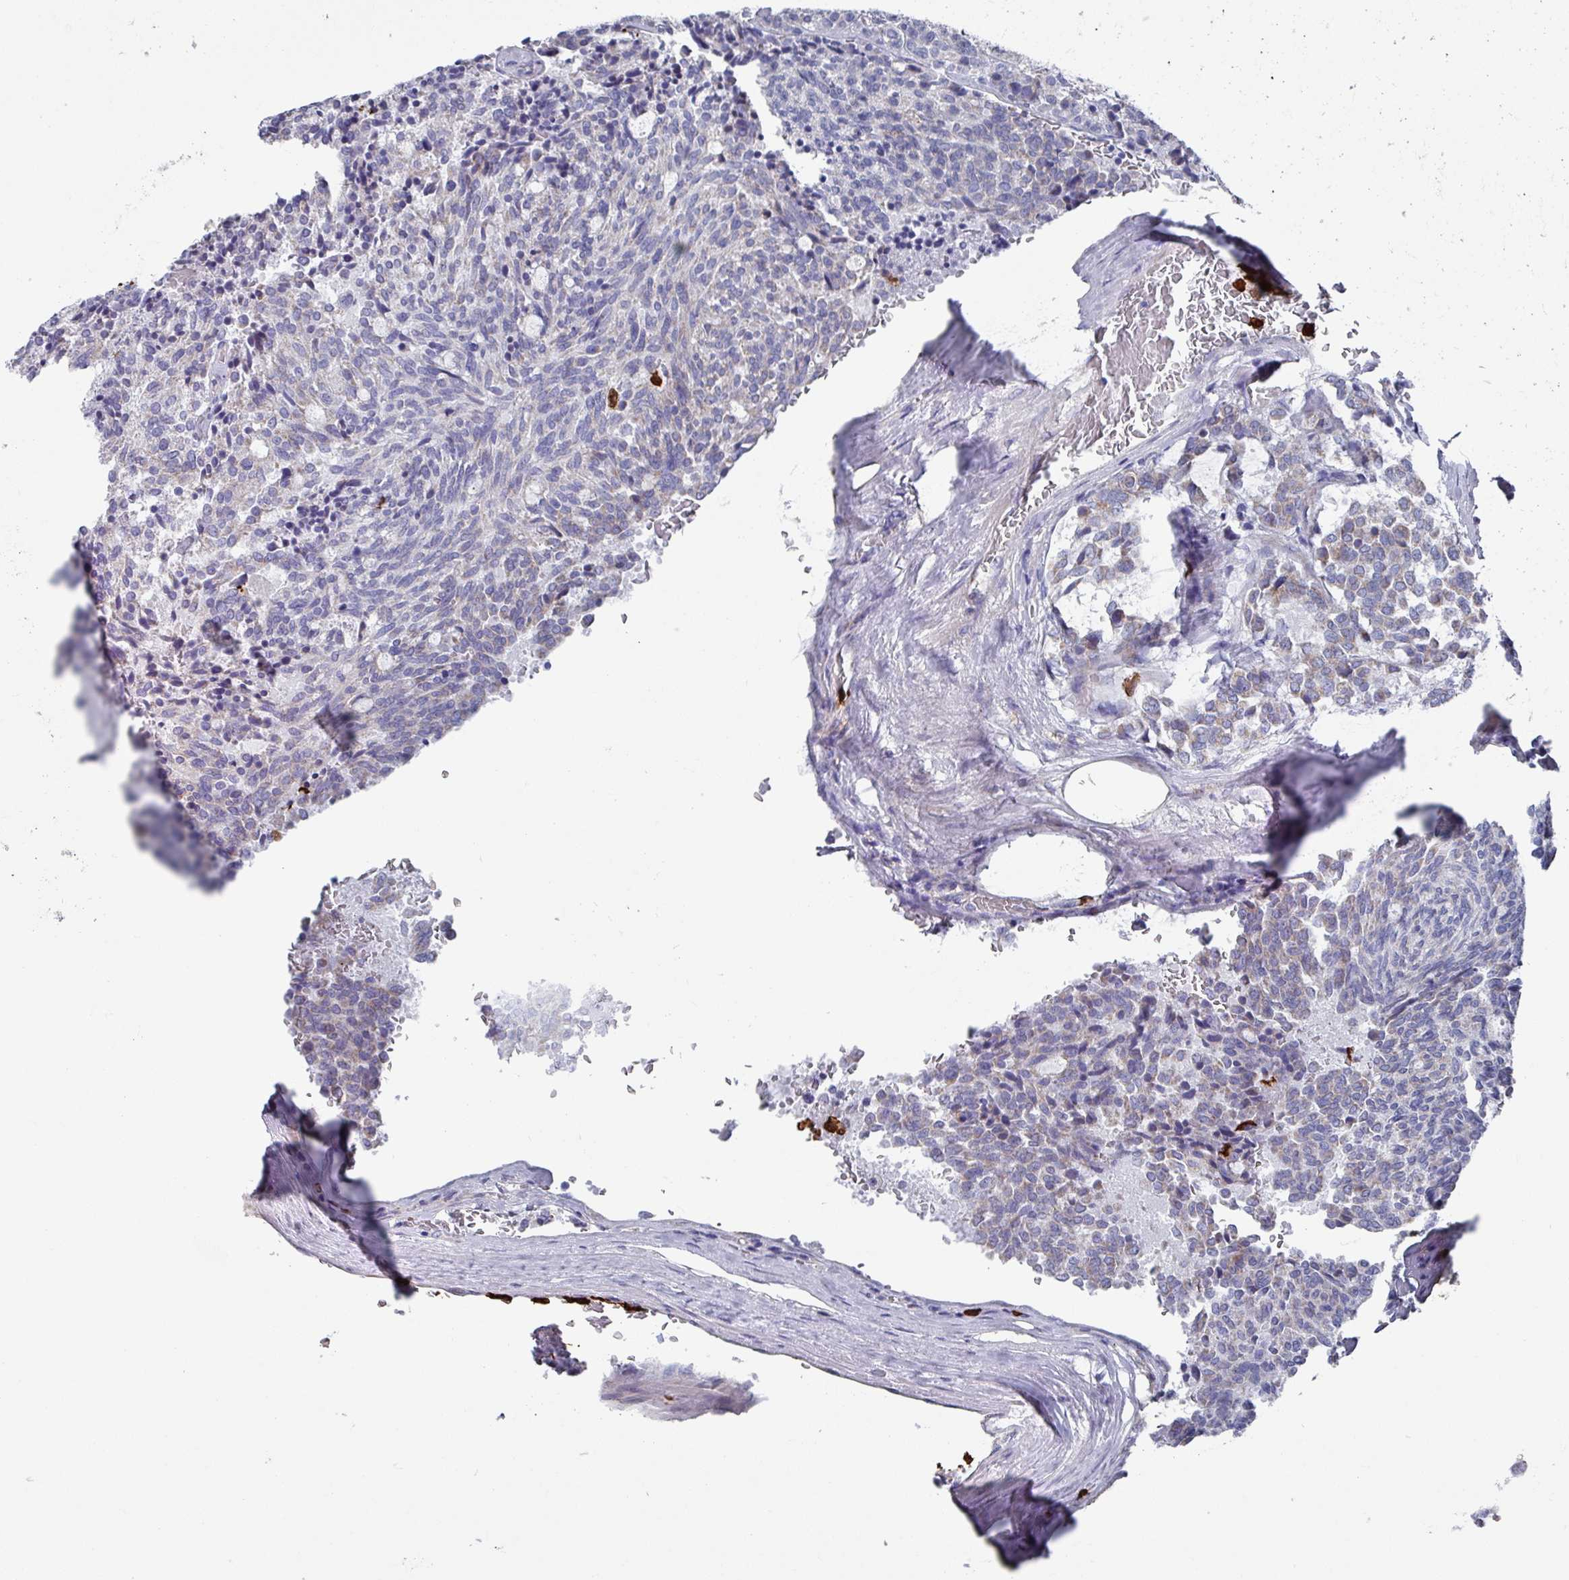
{"staining": {"intensity": "negative", "quantity": "none", "location": "none"}, "tissue": "carcinoid", "cell_type": "Tumor cells", "image_type": "cancer", "snomed": [{"axis": "morphology", "description": "Carcinoid, malignant, NOS"}, {"axis": "topography", "description": "Pancreas"}], "caption": "Immunohistochemistry (IHC) histopathology image of neoplastic tissue: carcinoid stained with DAB (3,3'-diaminobenzidine) demonstrates no significant protein staining in tumor cells.", "gene": "UQCC2", "patient": {"sex": "female", "age": 54}}